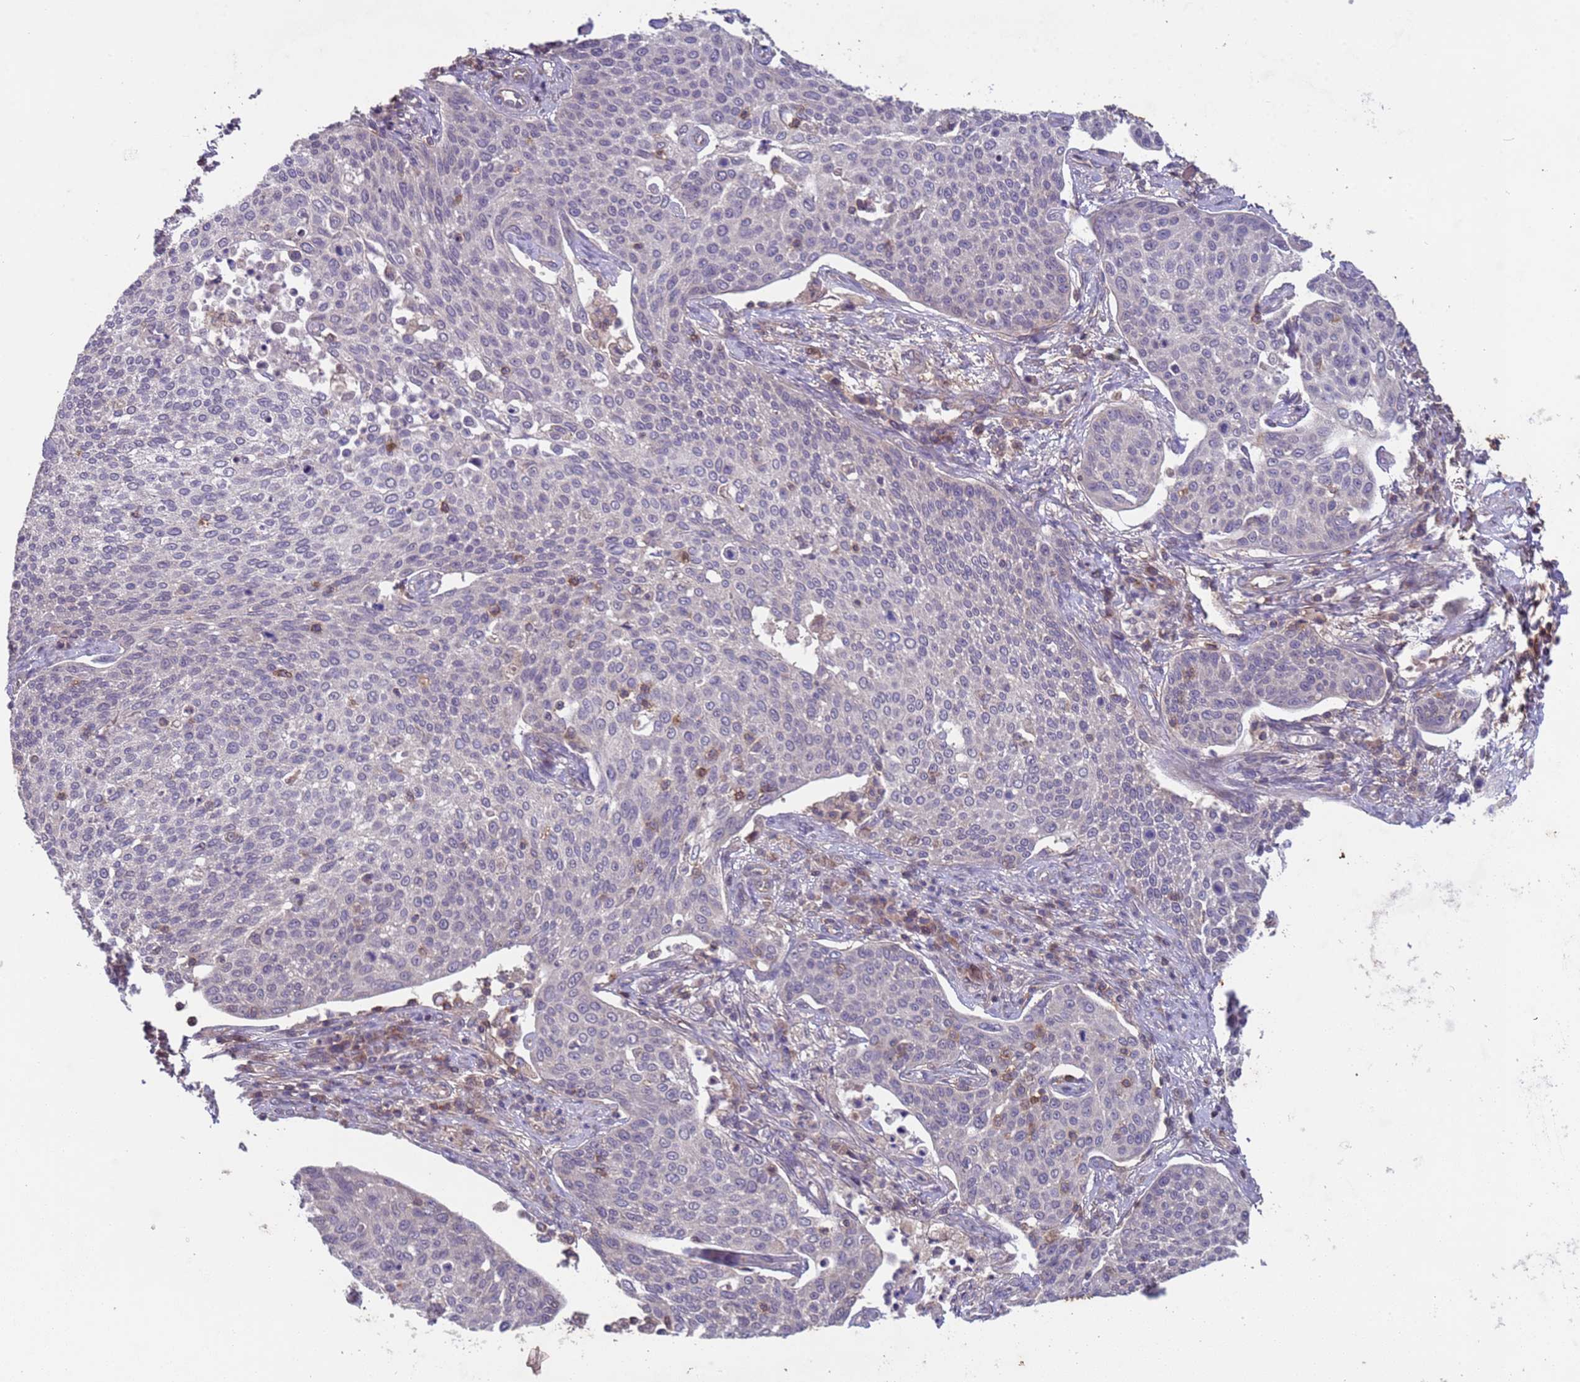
{"staining": {"intensity": "negative", "quantity": "none", "location": "none"}, "tissue": "cervical cancer", "cell_type": "Tumor cells", "image_type": "cancer", "snomed": [{"axis": "morphology", "description": "Squamous cell carcinoma, NOS"}, {"axis": "topography", "description": "Cervix"}], "caption": "Tumor cells show no significant protein positivity in cervical cancer (squamous cell carcinoma).", "gene": "ACAD8", "patient": {"sex": "female", "age": 34}}